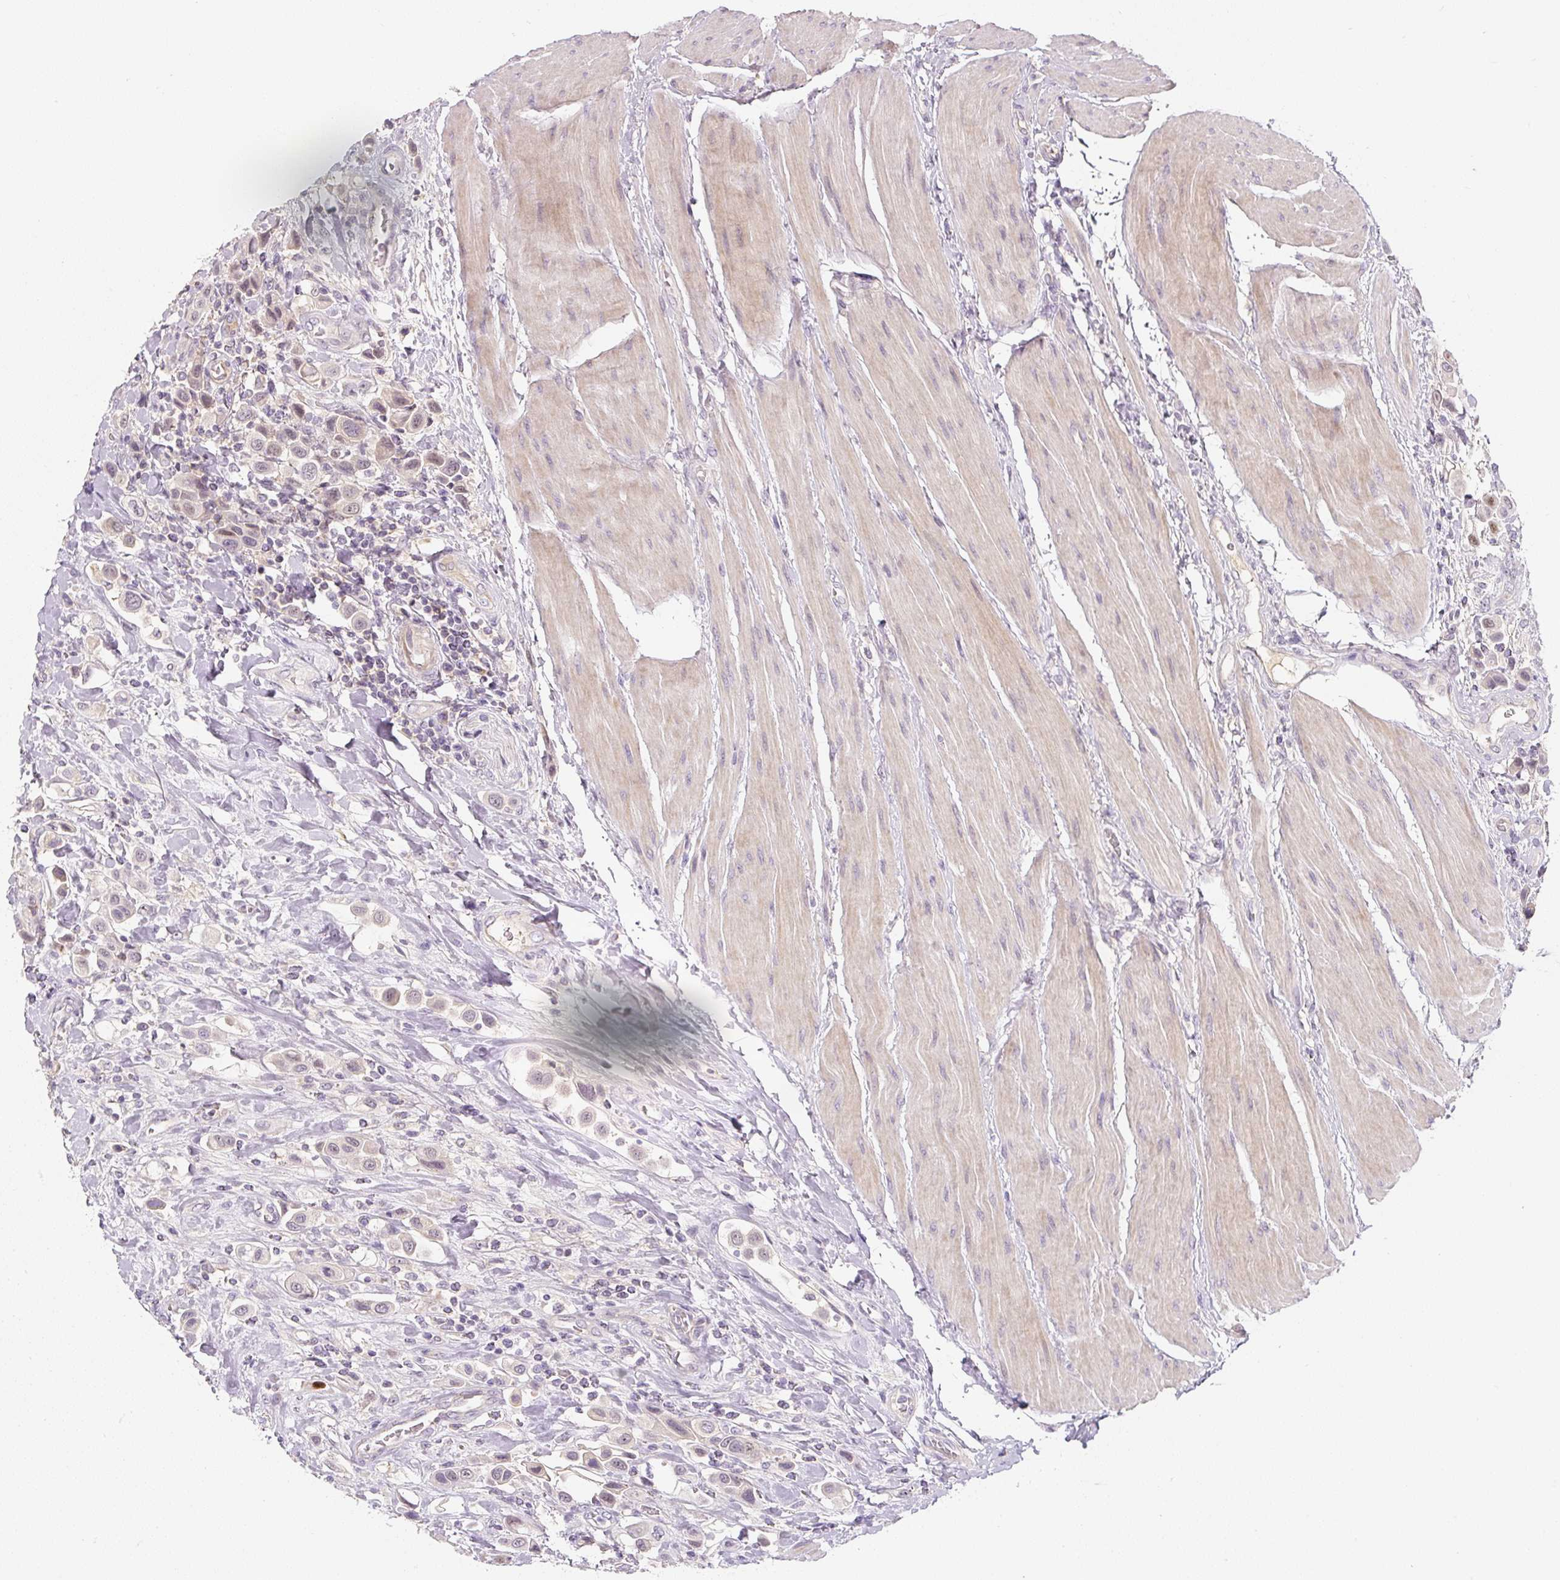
{"staining": {"intensity": "weak", "quantity": "<25%", "location": "nuclear"}, "tissue": "urothelial cancer", "cell_type": "Tumor cells", "image_type": "cancer", "snomed": [{"axis": "morphology", "description": "Urothelial carcinoma, High grade"}, {"axis": "topography", "description": "Urinary bladder"}], "caption": "The photomicrograph demonstrates no staining of tumor cells in high-grade urothelial carcinoma.", "gene": "PWWP3B", "patient": {"sex": "male", "age": 50}}